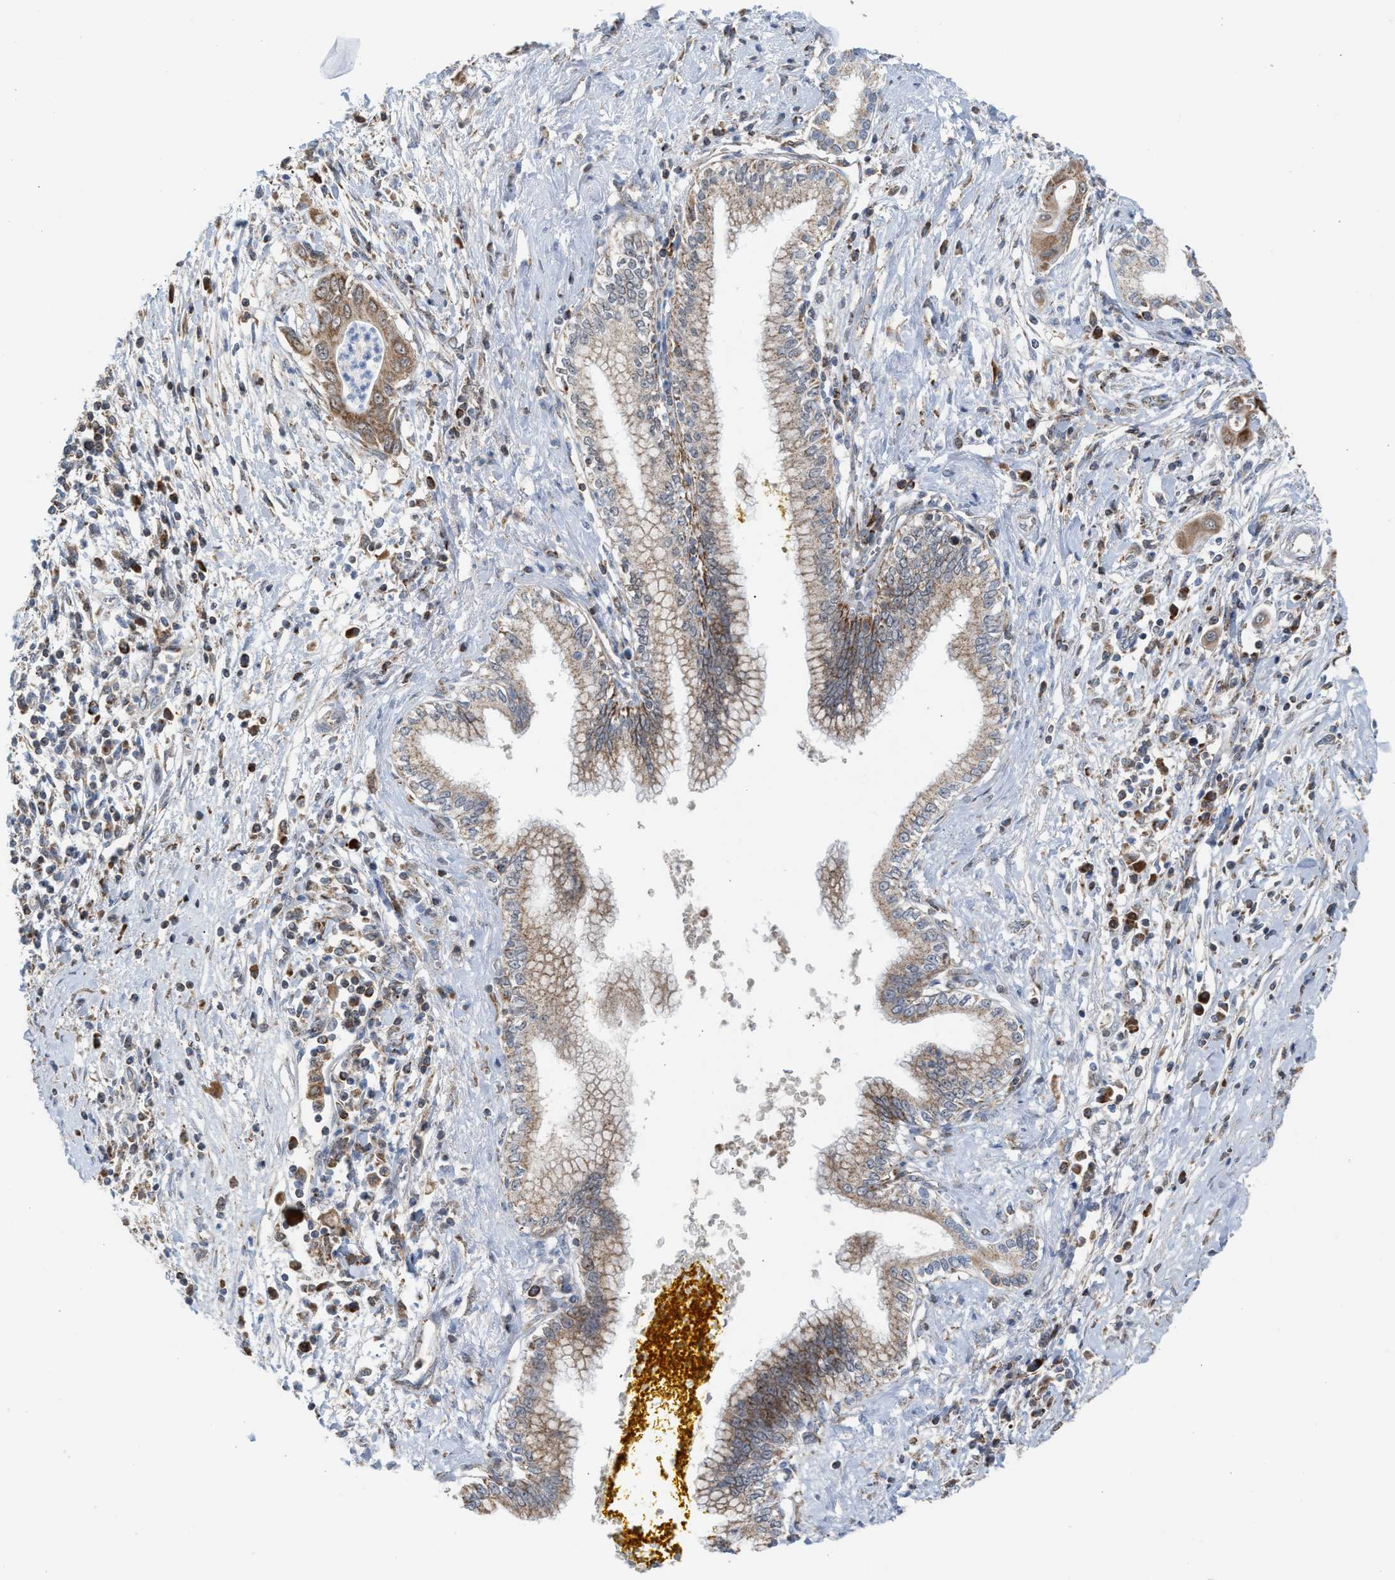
{"staining": {"intensity": "moderate", "quantity": ">75%", "location": "cytoplasmic/membranous"}, "tissue": "pancreatic cancer", "cell_type": "Tumor cells", "image_type": "cancer", "snomed": [{"axis": "morphology", "description": "Adenocarcinoma, NOS"}, {"axis": "topography", "description": "Pancreas"}], "caption": "This photomicrograph shows immunohistochemistry staining of human adenocarcinoma (pancreatic), with medium moderate cytoplasmic/membranous positivity in approximately >75% of tumor cells.", "gene": "PMPCA", "patient": {"sex": "male", "age": 58}}